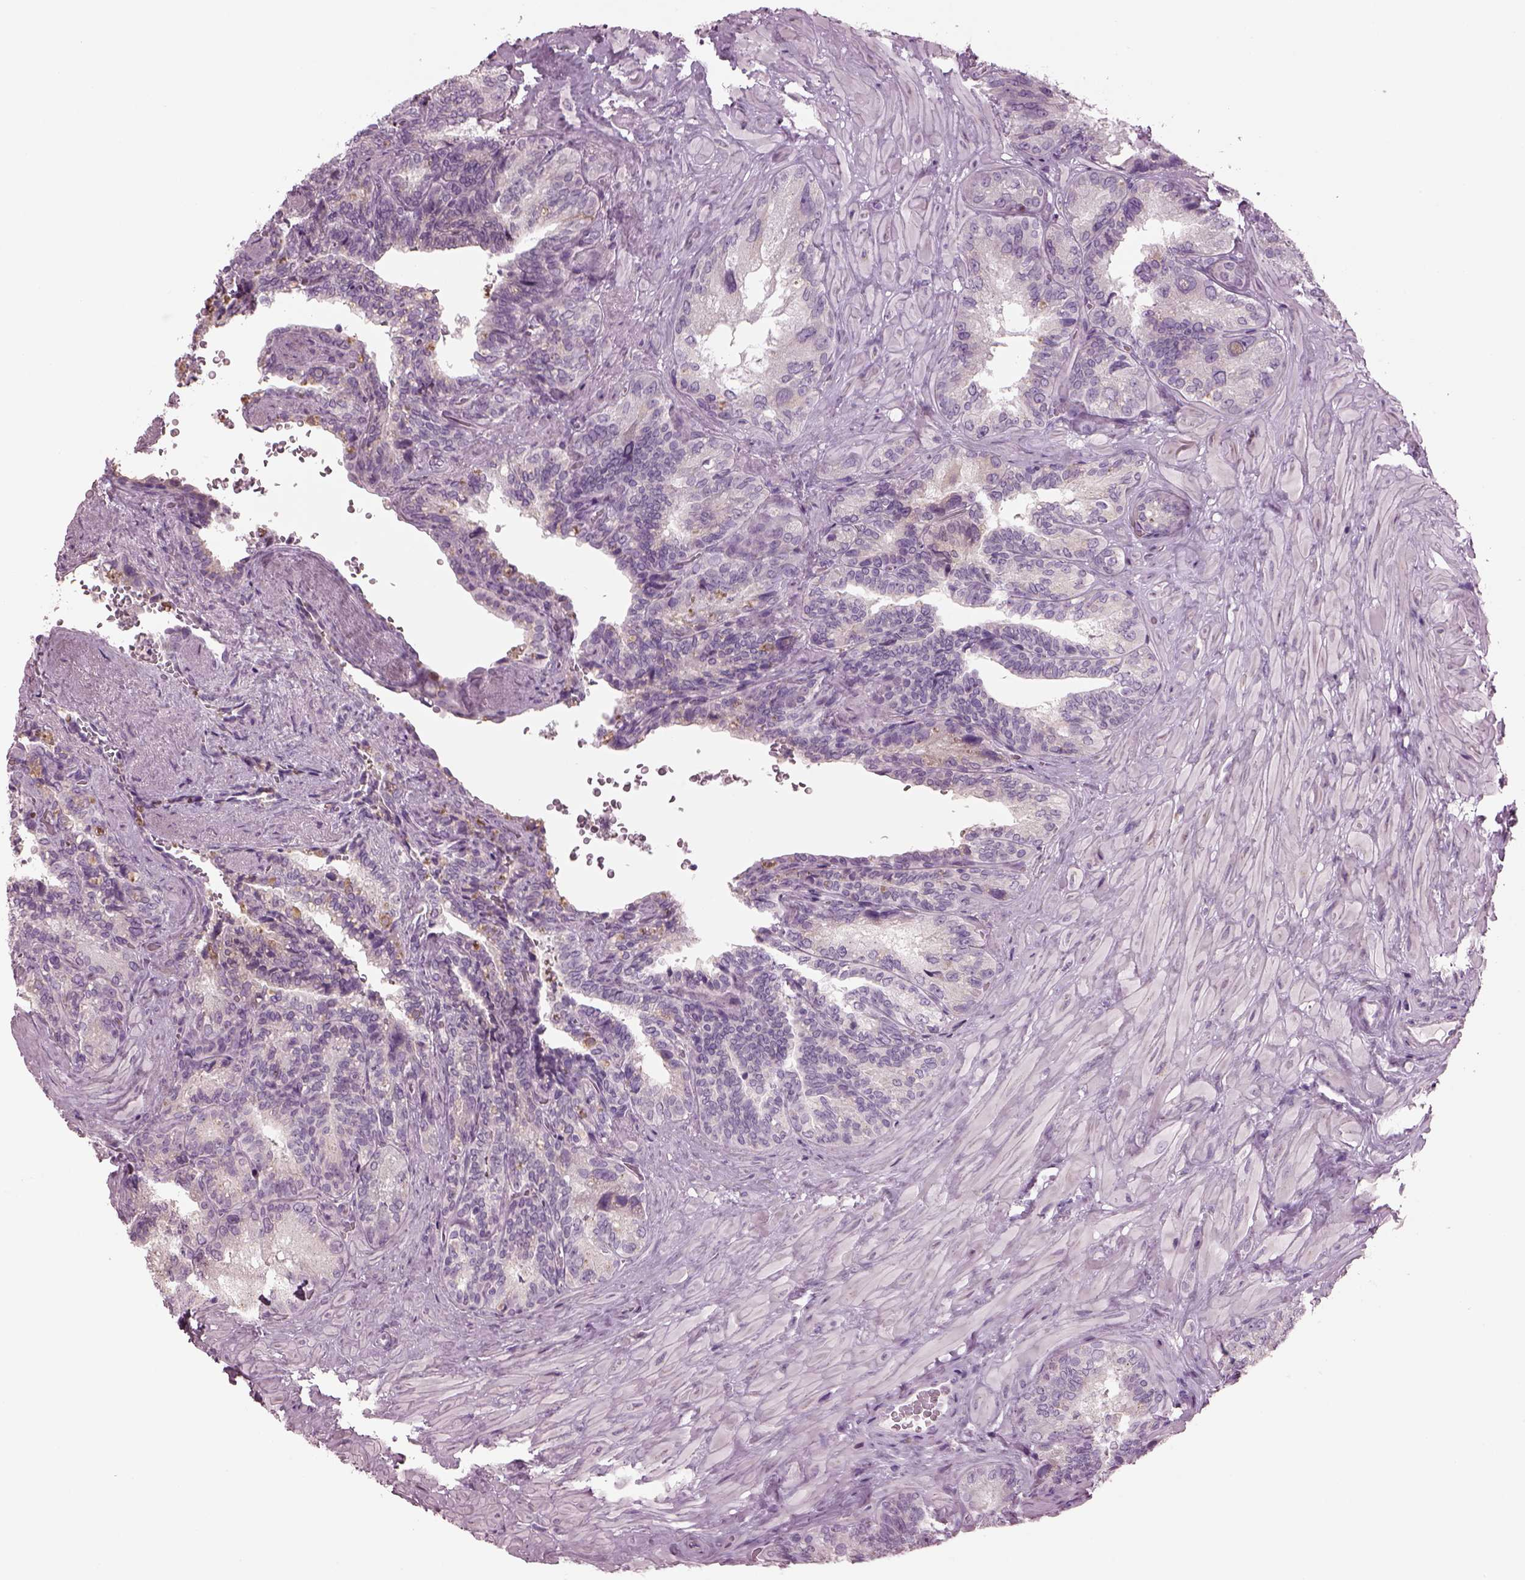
{"staining": {"intensity": "negative", "quantity": "none", "location": "none"}, "tissue": "seminal vesicle", "cell_type": "Glandular cells", "image_type": "normal", "snomed": [{"axis": "morphology", "description": "Normal tissue, NOS"}, {"axis": "topography", "description": "Seminal veicle"}], "caption": "Immunohistochemistry (IHC) image of benign seminal vesicle stained for a protein (brown), which displays no staining in glandular cells.", "gene": "TMEM231", "patient": {"sex": "male", "age": 69}}